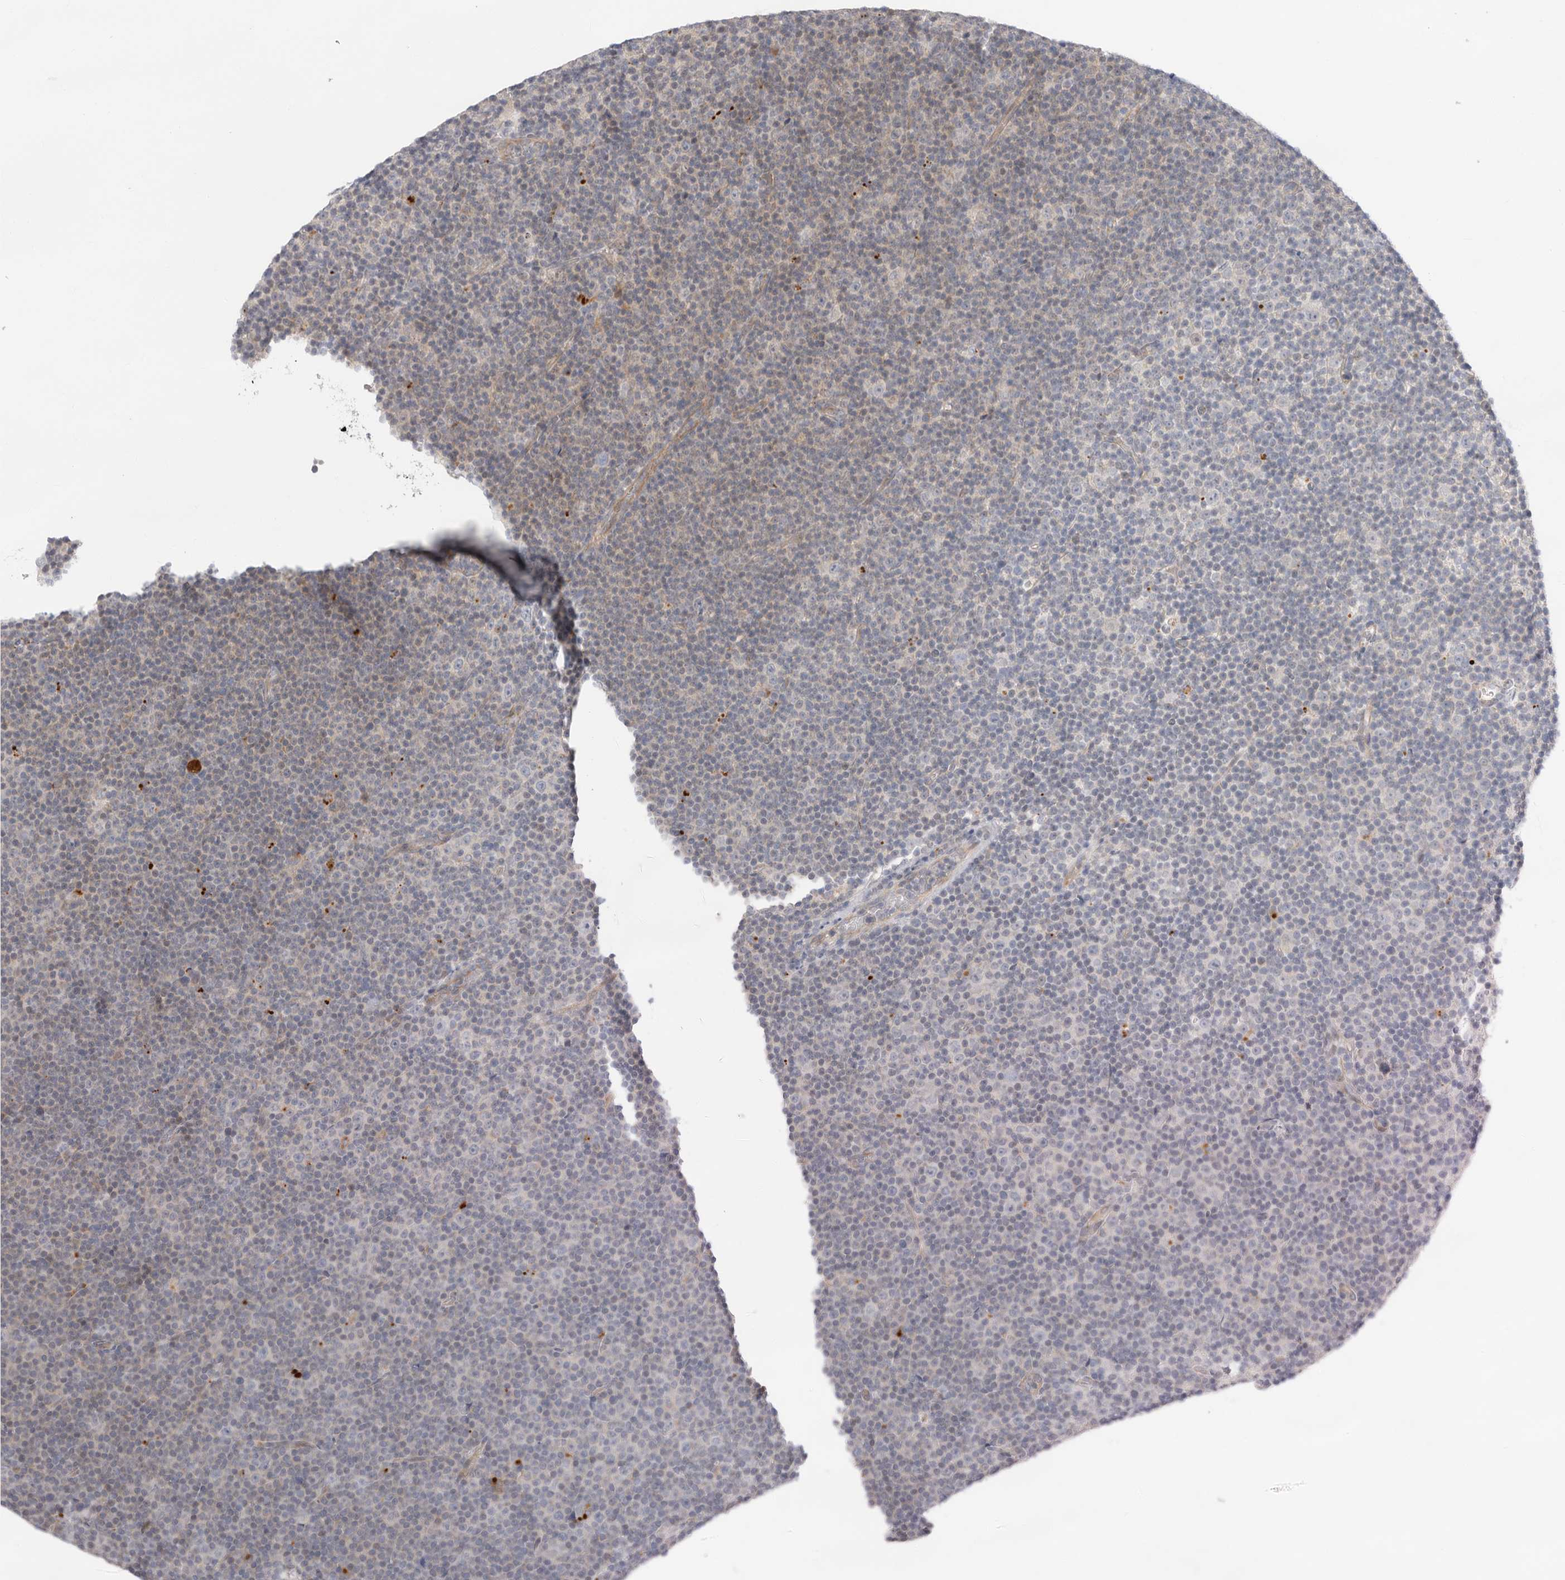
{"staining": {"intensity": "negative", "quantity": "none", "location": "none"}, "tissue": "lymphoma", "cell_type": "Tumor cells", "image_type": "cancer", "snomed": [{"axis": "morphology", "description": "Malignant lymphoma, non-Hodgkin's type, Low grade"}, {"axis": "topography", "description": "Lymph node"}], "caption": "Human lymphoma stained for a protein using IHC reveals no staining in tumor cells.", "gene": "USH1C", "patient": {"sex": "female", "age": 67}}